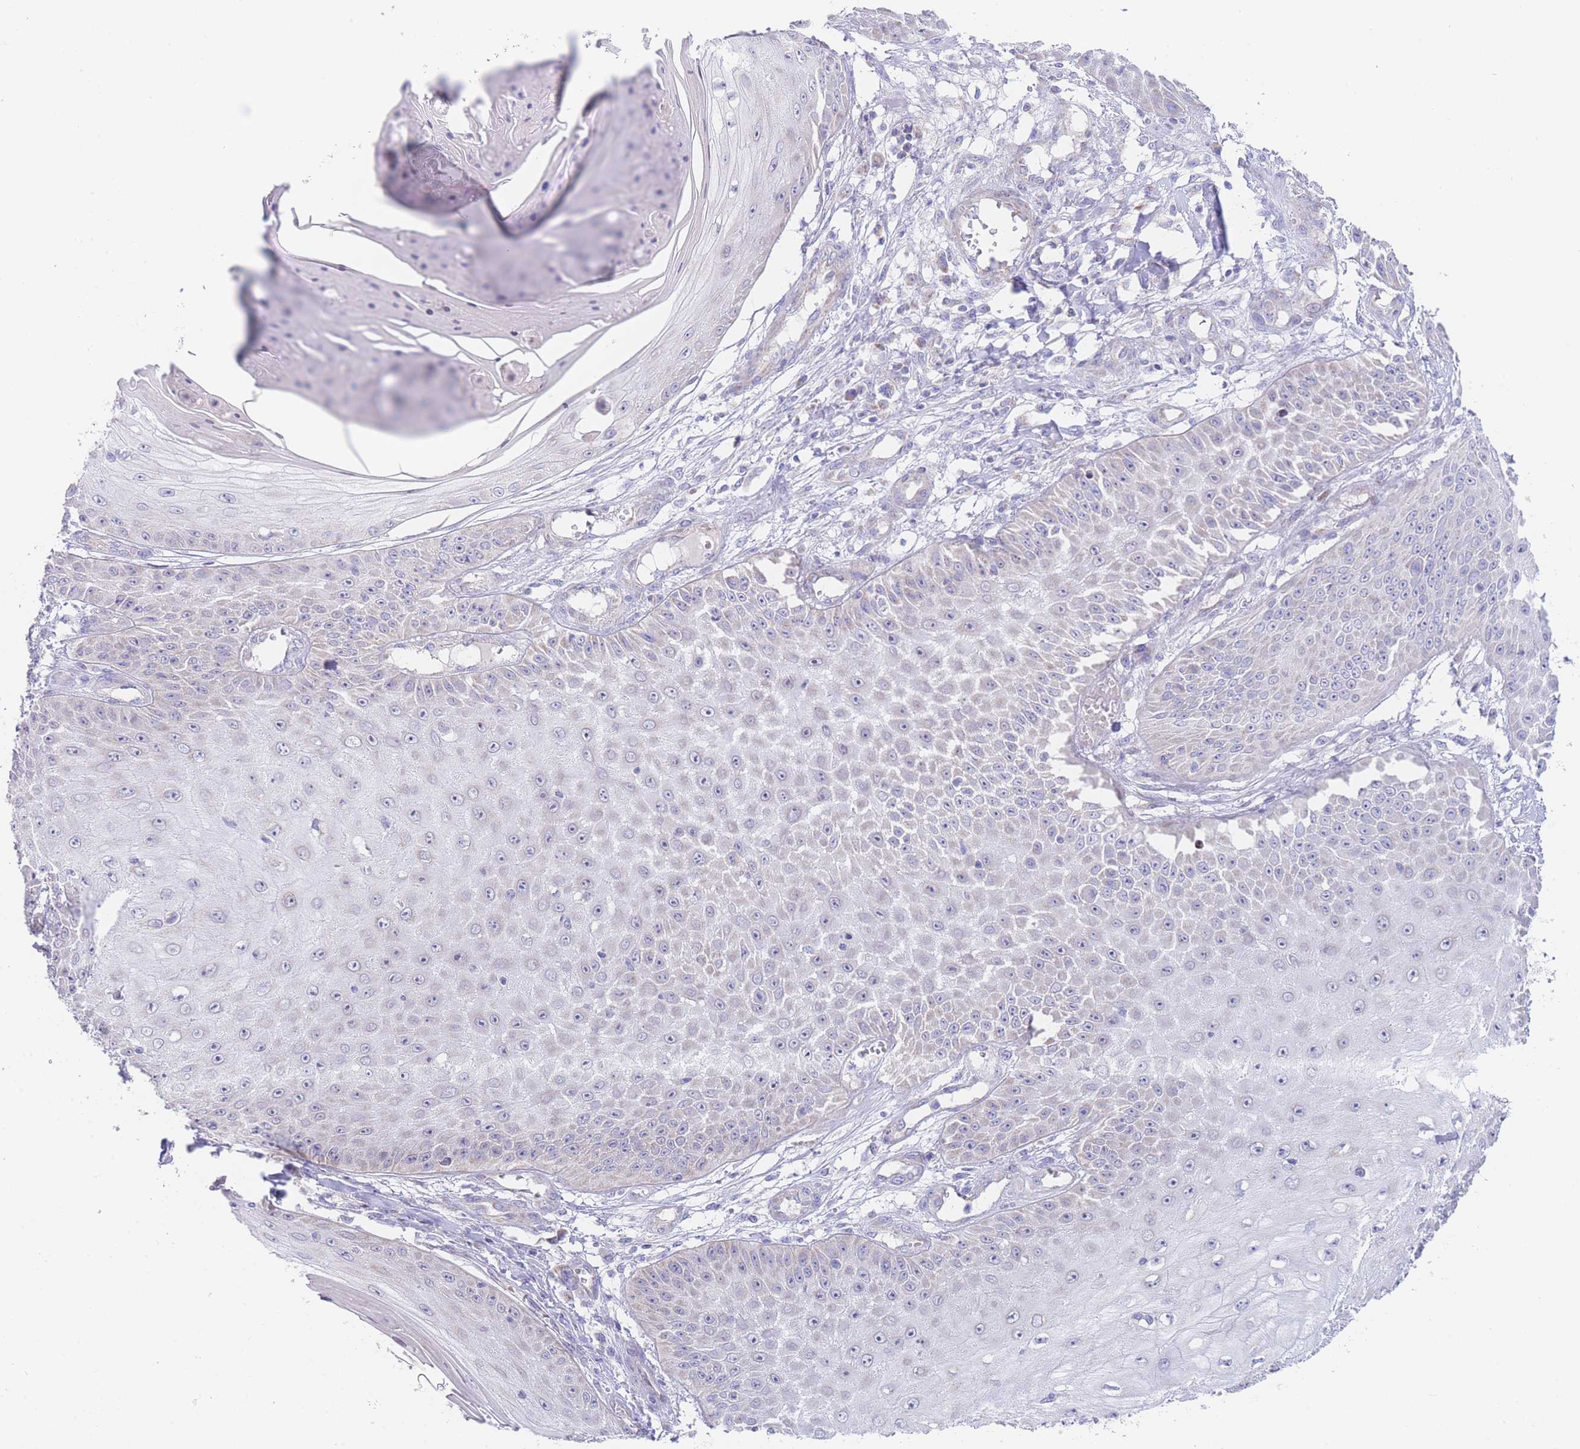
{"staining": {"intensity": "negative", "quantity": "none", "location": "none"}, "tissue": "skin cancer", "cell_type": "Tumor cells", "image_type": "cancer", "snomed": [{"axis": "morphology", "description": "Squamous cell carcinoma, NOS"}, {"axis": "topography", "description": "Skin"}], "caption": "There is no significant positivity in tumor cells of skin cancer. (Stains: DAB immunohistochemistry with hematoxylin counter stain, Microscopy: brightfield microscopy at high magnification).", "gene": "GPAM", "patient": {"sex": "male", "age": 70}}